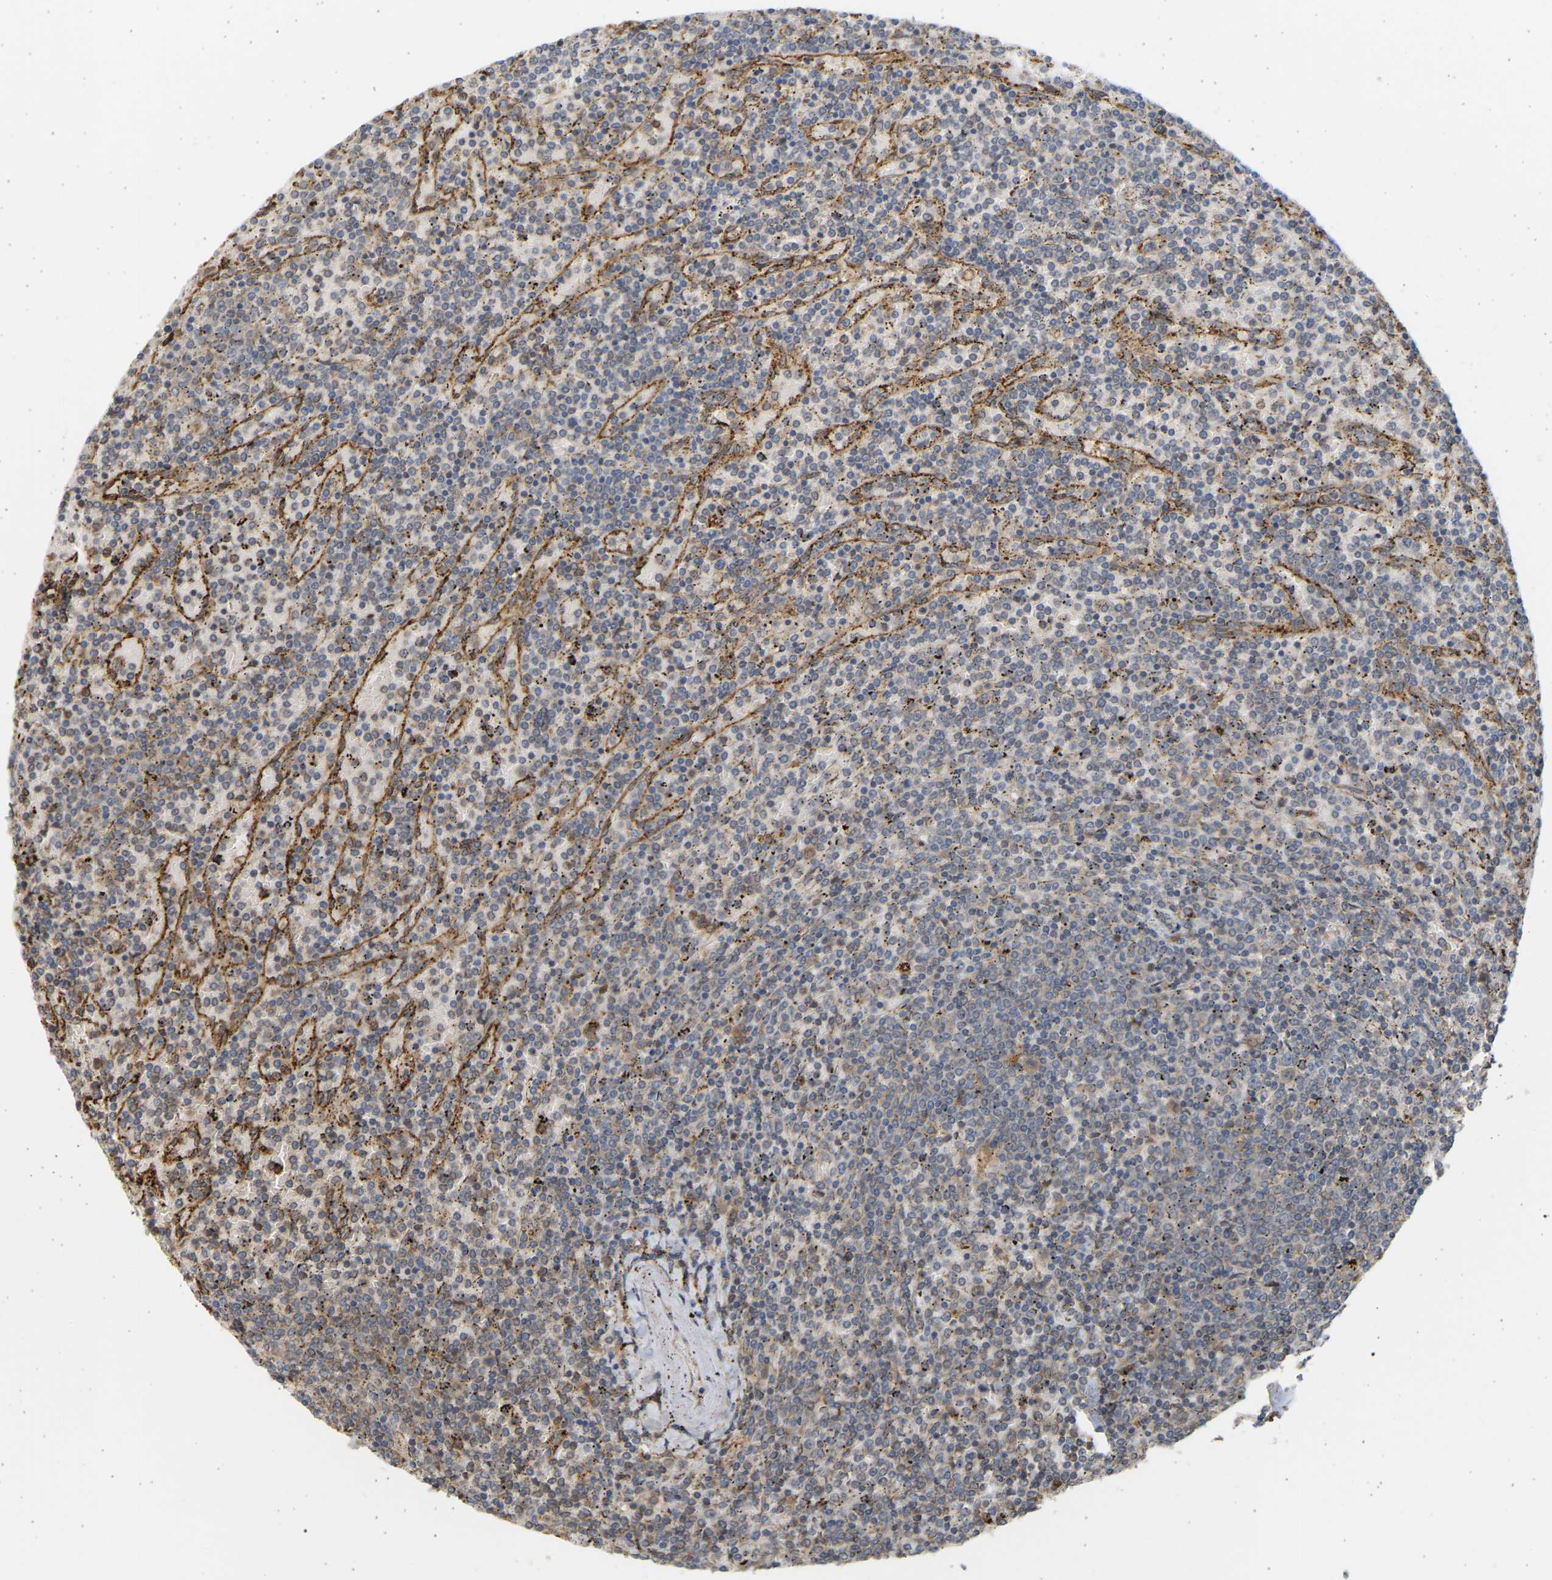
{"staining": {"intensity": "negative", "quantity": "none", "location": "none"}, "tissue": "lymphoma", "cell_type": "Tumor cells", "image_type": "cancer", "snomed": [{"axis": "morphology", "description": "Malignant lymphoma, non-Hodgkin's type, Low grade"}, {"axis": "topography", "description": "Spleen"}], "caption": "Tumor cells are negative for brown protein staining in lymphoma. Brightfield microscopy of immunohistochemistry stained with DAB (3,3'-diaminobenzidine) (brown) and hematoxylin (blue), captured at high magnification.", "gene": "B4GALT6", "patient": {"sex": "female", "age": 77}}